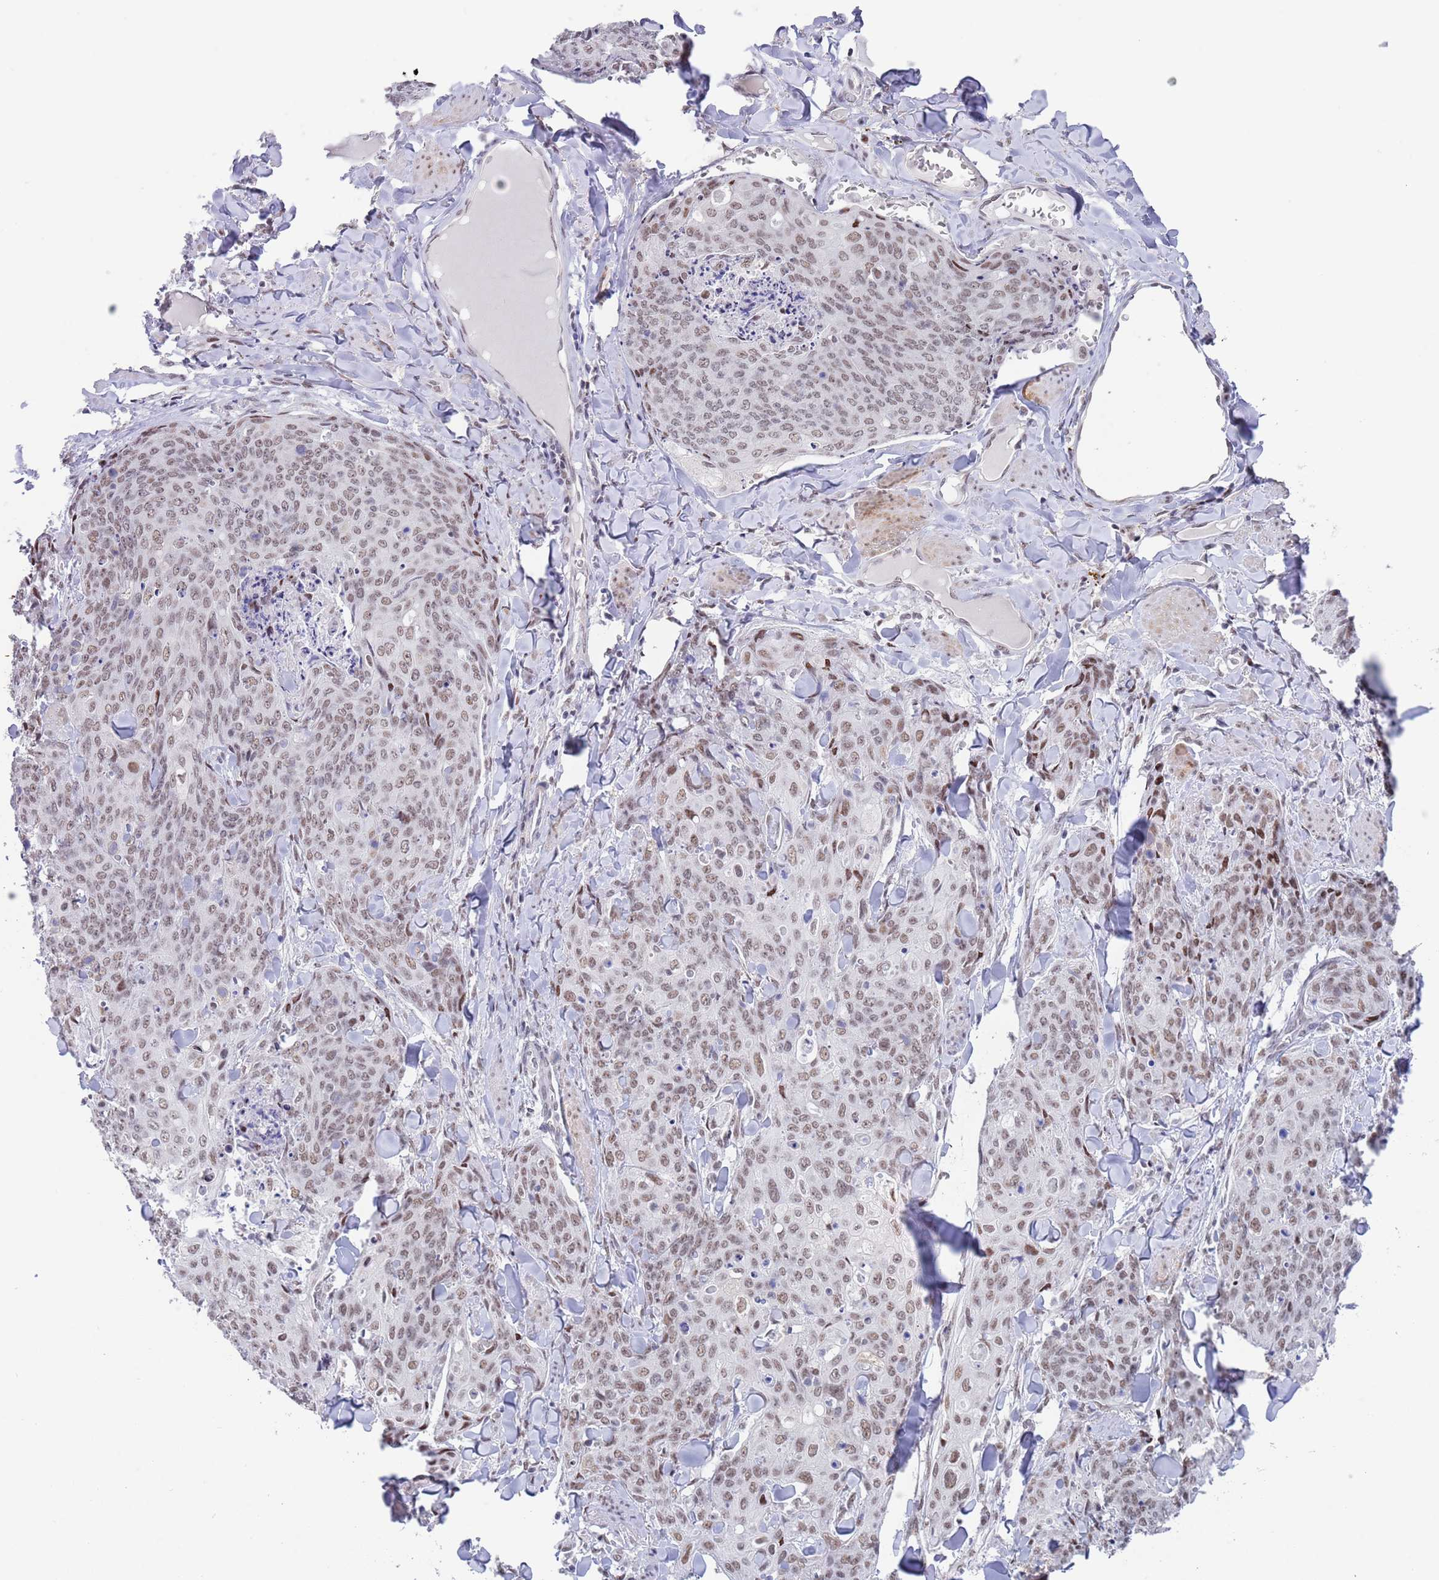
{"staining": {"intensity": "moderate", "quantity": ">75%", "location": "nuclear"}, "tissue": "skin cancer", "cell_type": "Tumor cells", "image_type": "cancer", "snomed": [{"axis": "morphology", "description": "Squamous cell carcinoma, NOS"}, {"axis": "topography", "description": "Skin"}, {"axis": "topography", "description": "Vulva"}], "caption": "Tumor cells show medium levels of moderate nuclear staining in about >75% of cells in squamous cell carcinoma (skin).", "gene": "ZNF382", "patient": {"sex": "female", "age": 85}}